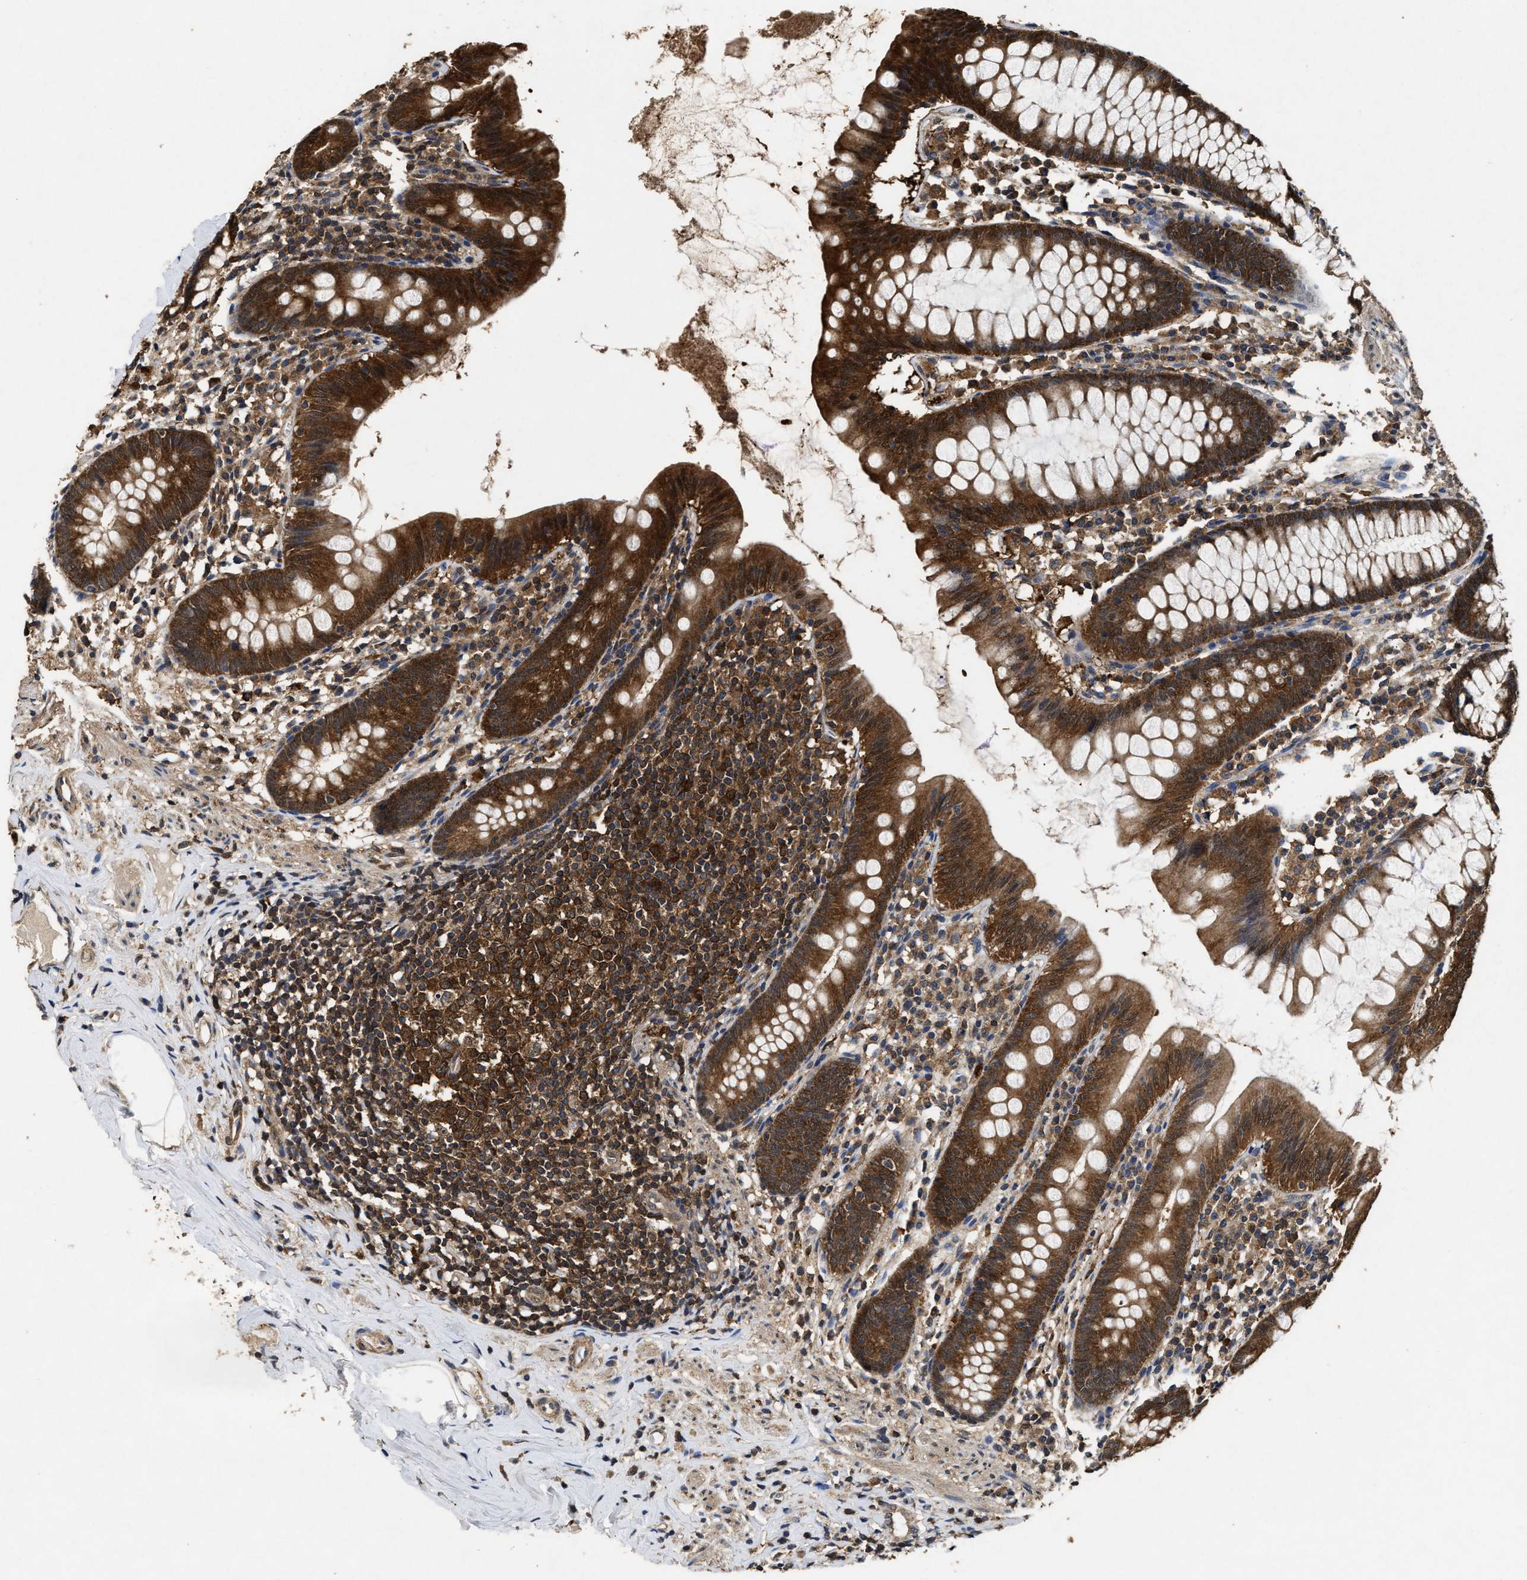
{"staining": {"intensity": "strong", "quantity": ">75%", "location": "cytoplasmic/membranous"}, "tissue": "appendix", "cell_type": "Glandular cells", "image_type": "normal", "snomed": [{"axis": "morphology", "description": "Normal tissue, NOS"}, {"axis": "topography", "description": "Appendix"}], "caption": "Approximately >75% of glandular cells in normal human appendix show strong cytoplasmic/membranous protein staining as visualized by brown immunohistochemical staining.", "gene": "ACAT2", "patient": {"sex": "male", "age": 52}}